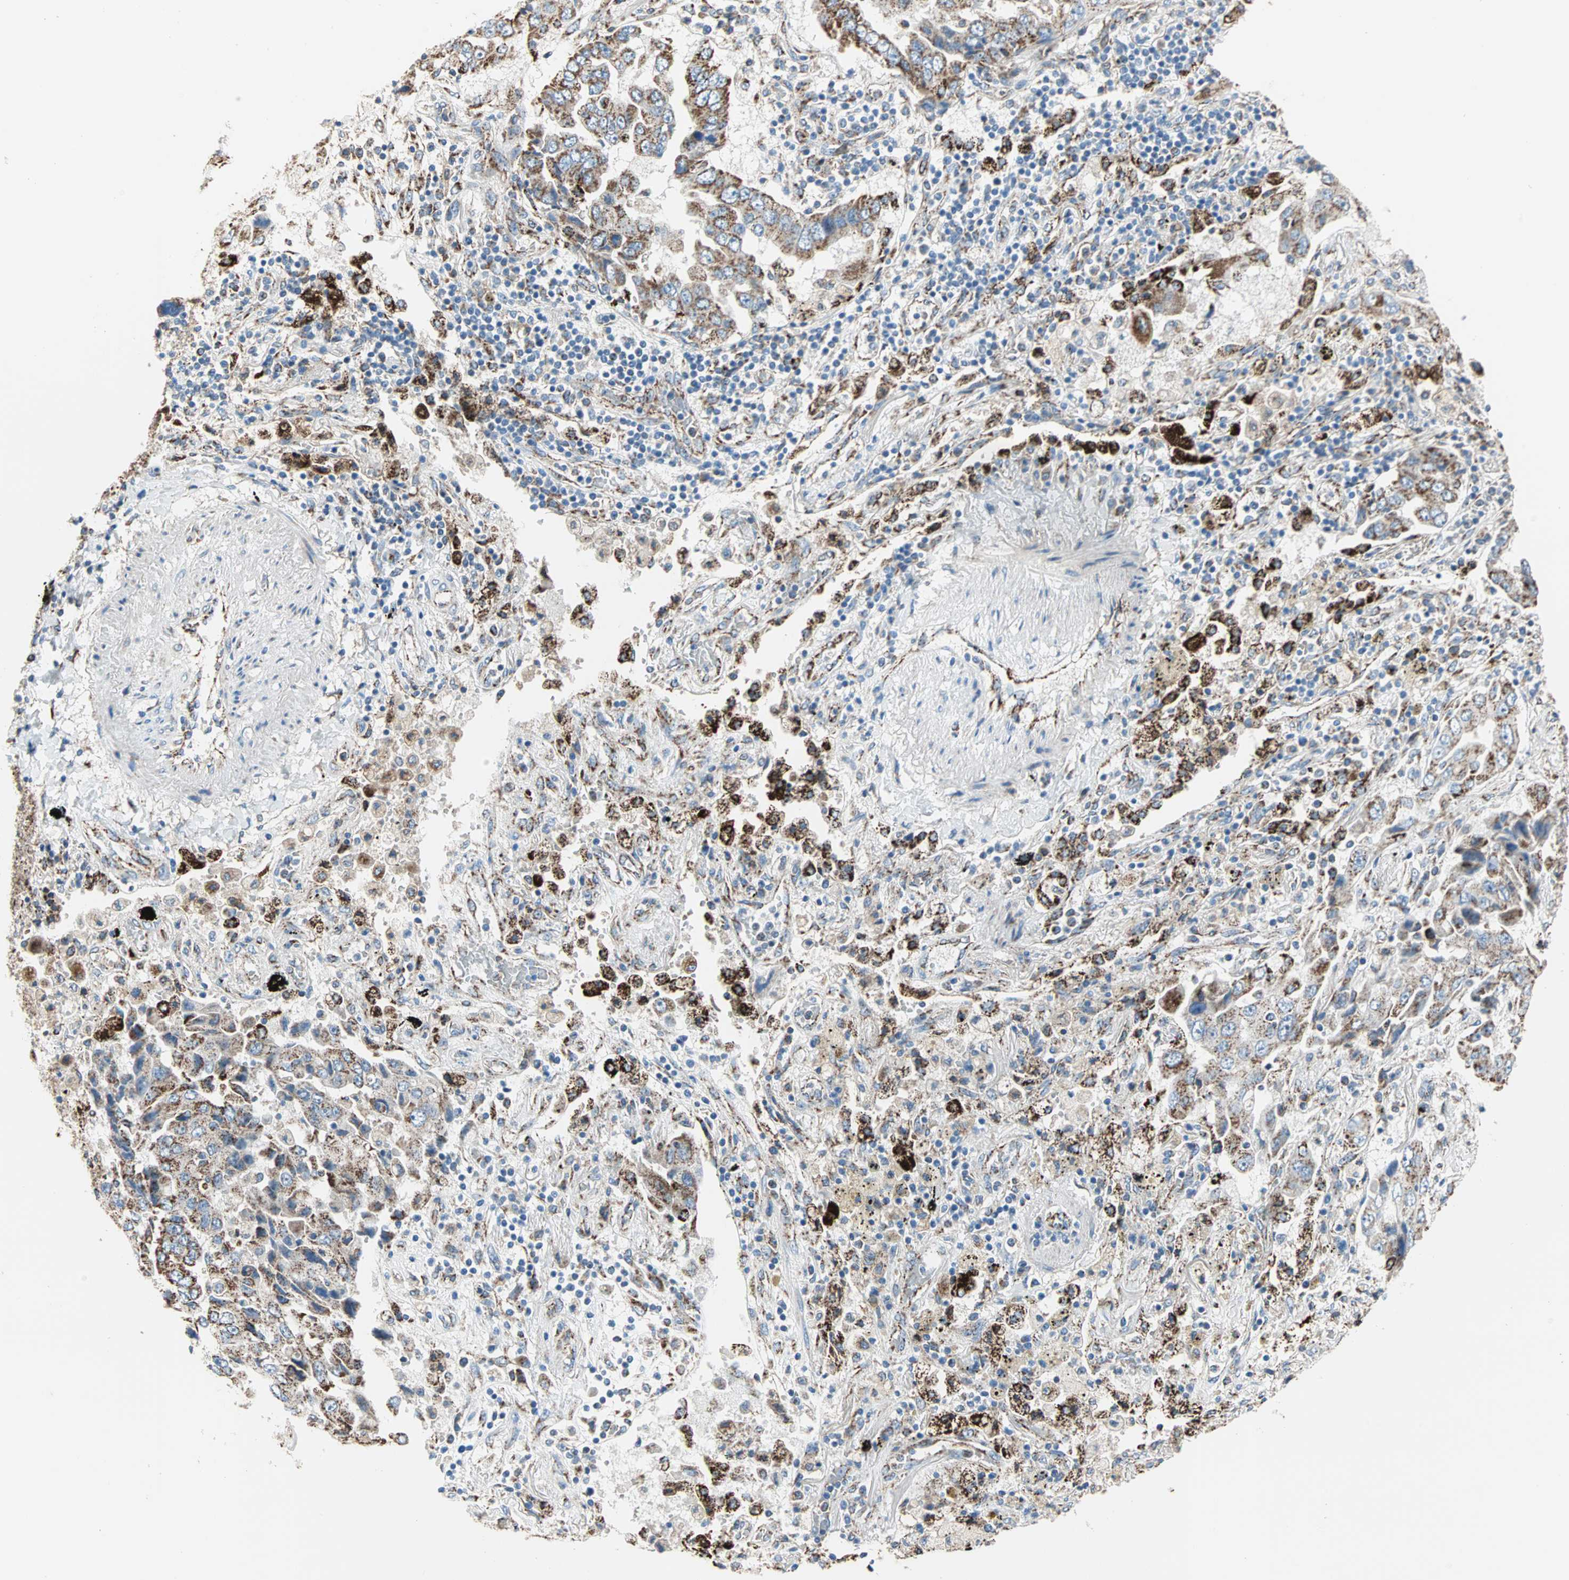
{"staining": {"intensity": "strong", "quantity": ">75%", "location": "cytoplasmic/membranous"}, "tissue": "lung cancer", "cell_type": "Tumor cells", "image_type": "cancer", "snomed": [{"axis": "morphology", "description": "Adenocarcinoma, NOS"}, {"axis": "topography", "description": "Lung"}], "caption": "Brown immunohistochemical staining in lung cancer exhibits strong cytoplasmic/membranous expression in about >75% of tumor cells.", "gene": "TST", "patient": {"sex": "female", "age": 65}}